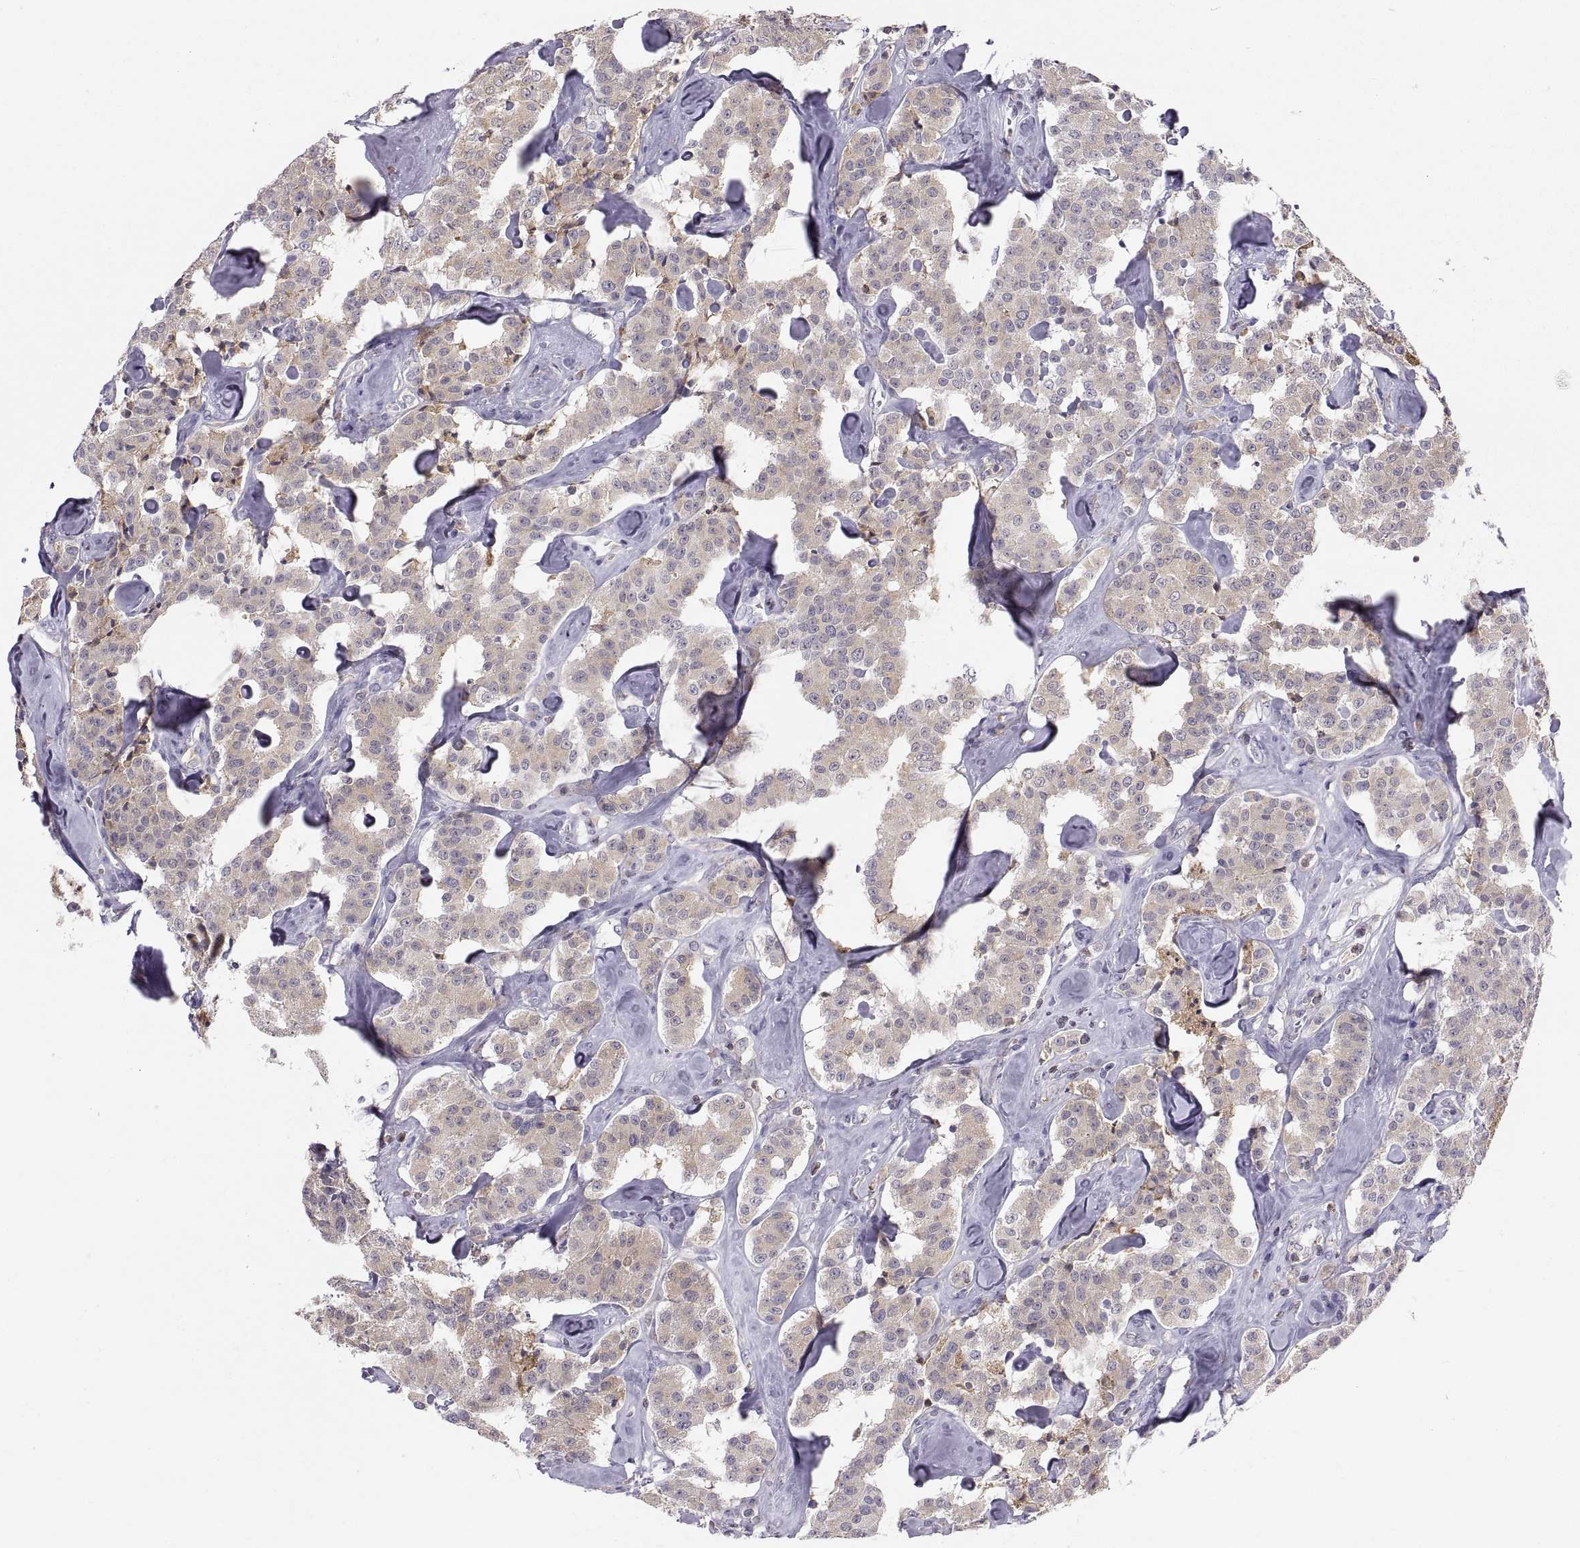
{"staining": {"intensity": "weak", "quantity": ">75%", "location": "cytoplasmic/membranous"}, "tissue": "carcinoid", "cell_type": "Tumor cells", "image_type": "cancer", "snomed": [{"axis": "morphology", "description": "Carcinoid, malignant, NOS"}, {"axis": "topography", "description": "Pancreas"}], "caption": "A micrograph showing weak cytoplasmic/membranous staining in approximately >75% of tumor cells in carcinoid (malignant), as visualized by brown immunohistochemical staining.", "gene": "ERO1A", "patient": {"sex": "male", "age": 41}}